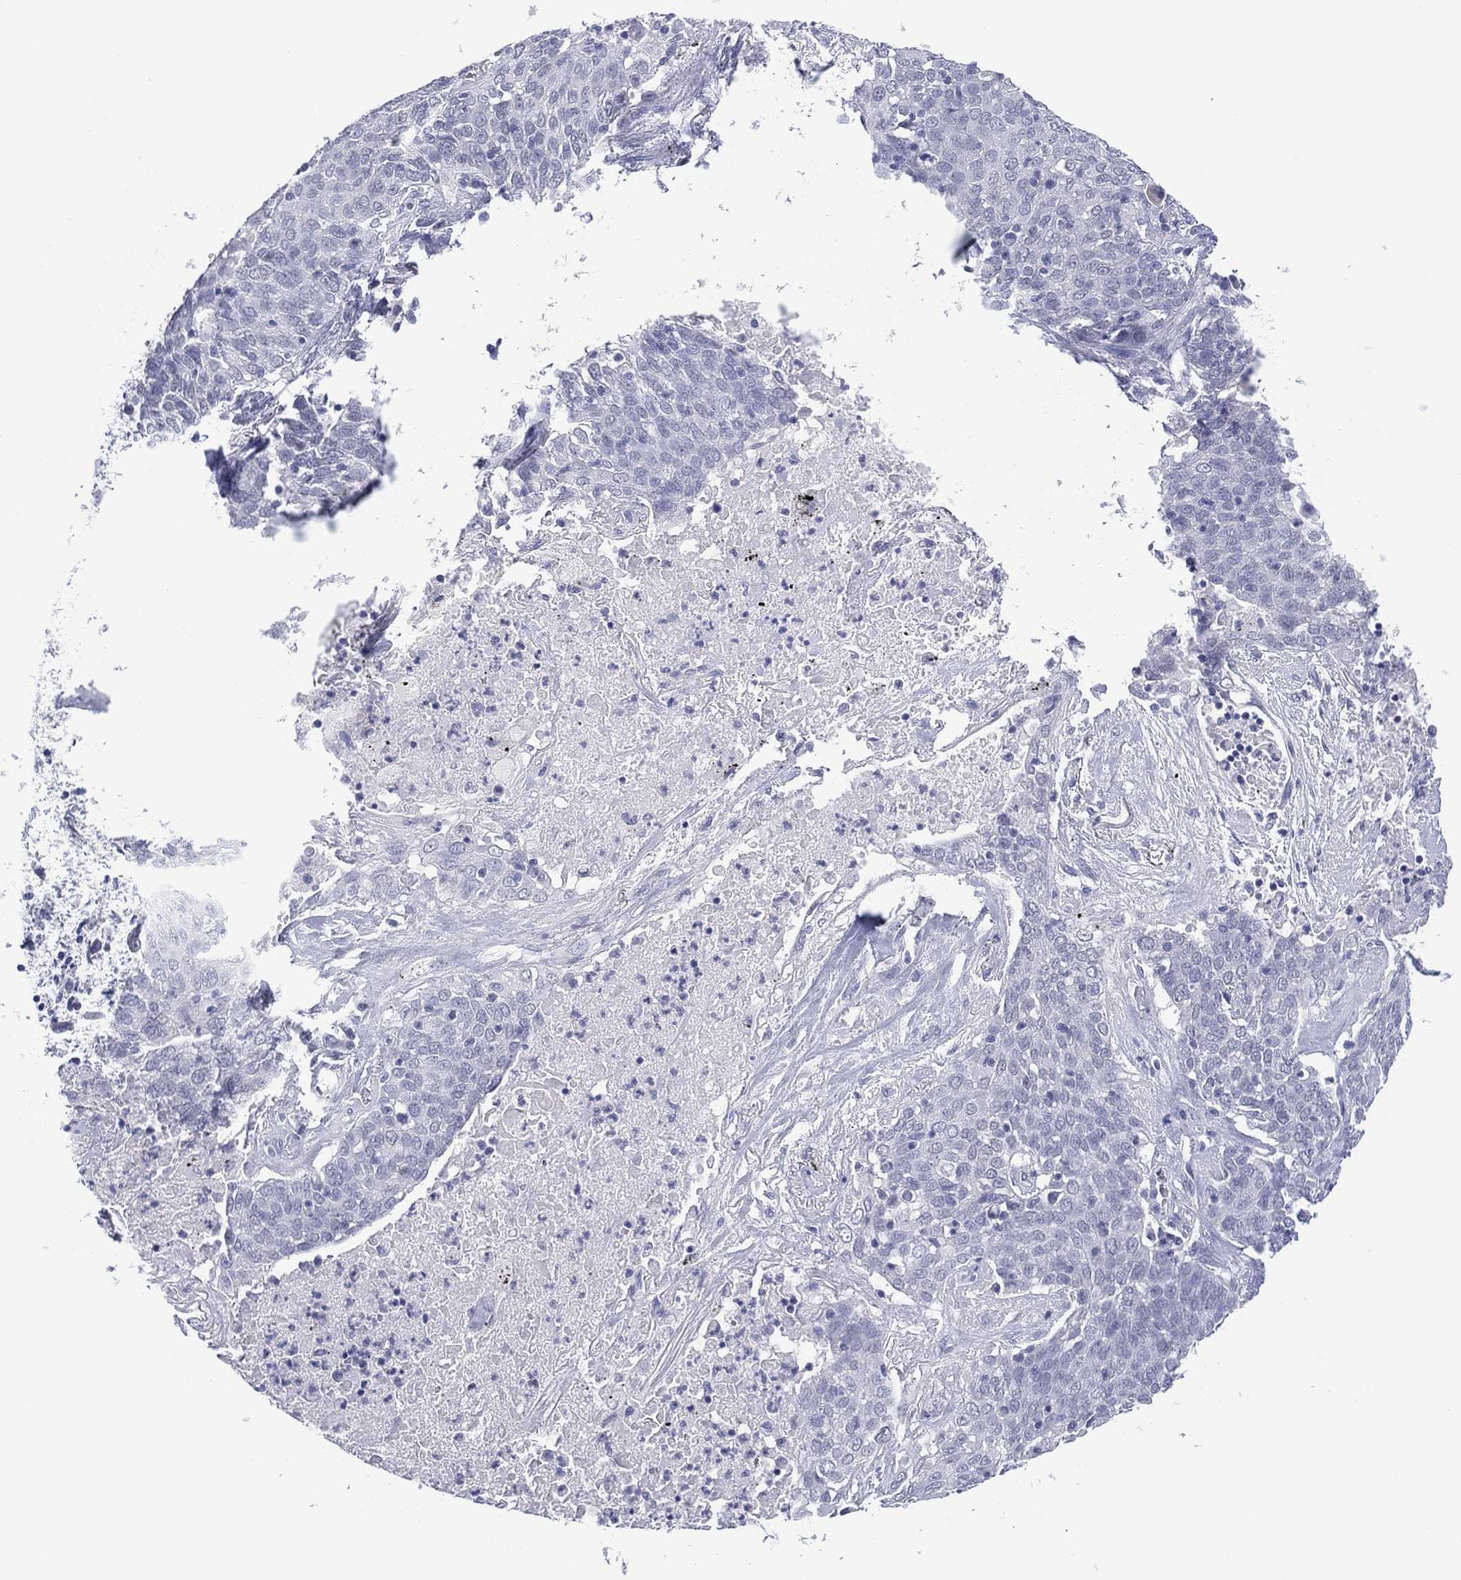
{"staining": {"intensity": "negative", "quantity": "none", "location": "none"}, "tissue": "lung cancer", "cell_type": "Tumor cells", "image_type": "cancer", "snomed": [{"axis": "morphology", "description": "Squamous cell carcinoma, NOS"}, {"axis": "topography", "description": "Lung"}], "caption": "This is an immunohistochemistry (IHC) micrograph of squamous cell carcinoma (lung). There is no staining in tumor cells.", "gene": "UTF1", "patient": {"sex": "male", "age": 82}}